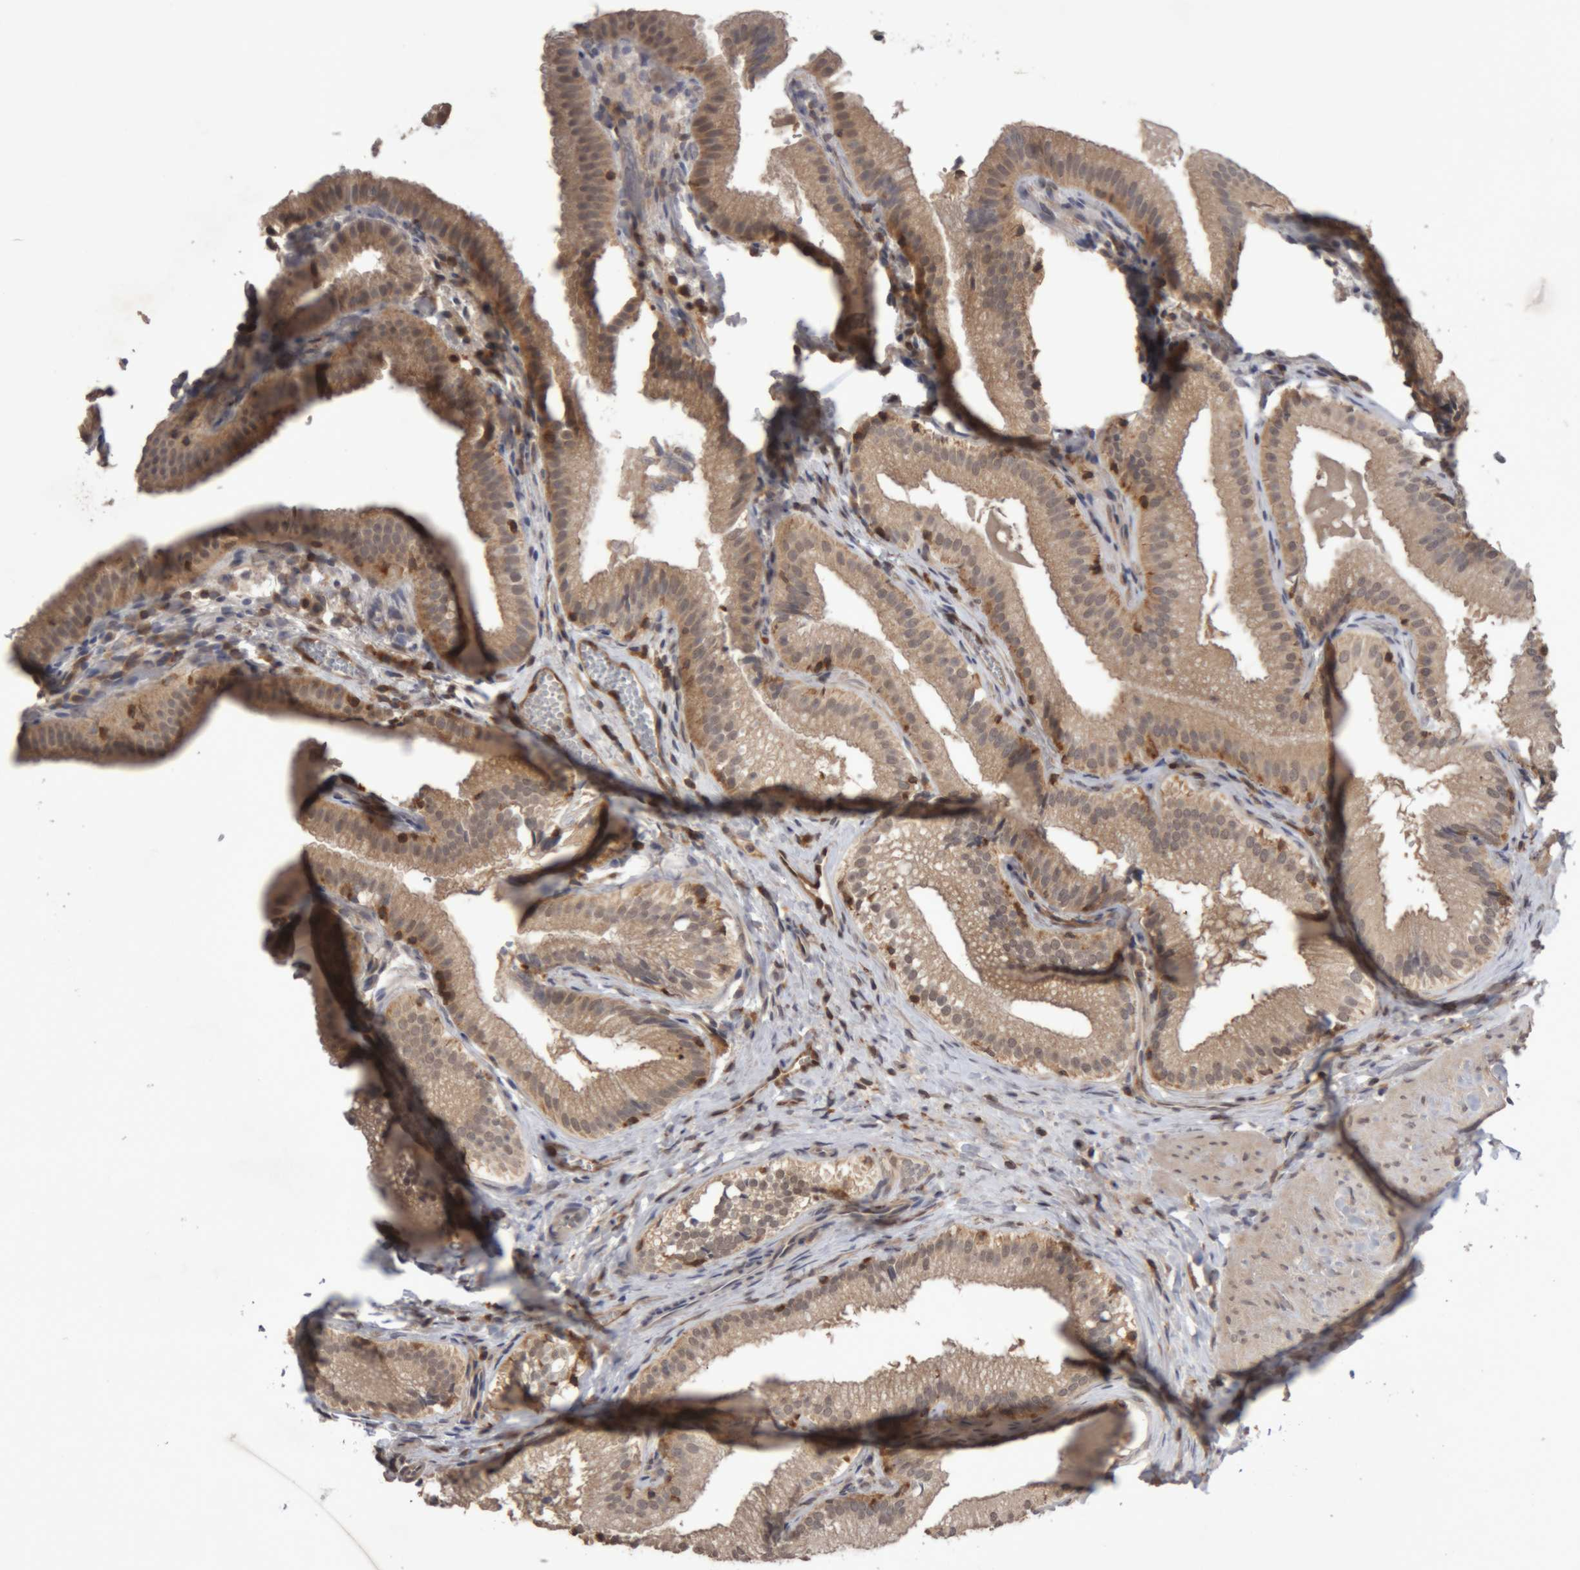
{"staining": {"intensity": "moderate", "quantity": ">75%", "location": "cytoplasmic/membranous"}, "tissue": "gallbladder", "cell_type": "Glandular cells", "image_type": "normal", "snomed": [{"axis": "morphology", "description": "Normal tissue, NOS"}, {"axis": "topography", "description": "Gallbladder"}], "caption": "Moderate cytoplasmic/membranous protein staining is appreciated in approximately >75% of glandular cells in gallbladder. (DAB (3,3'-diaminobenzidine) IHC, brown staining for protein, blue staining for nuclei).", "gene": "NFATC2", "patient": {"sex": "female", "age": 30}}